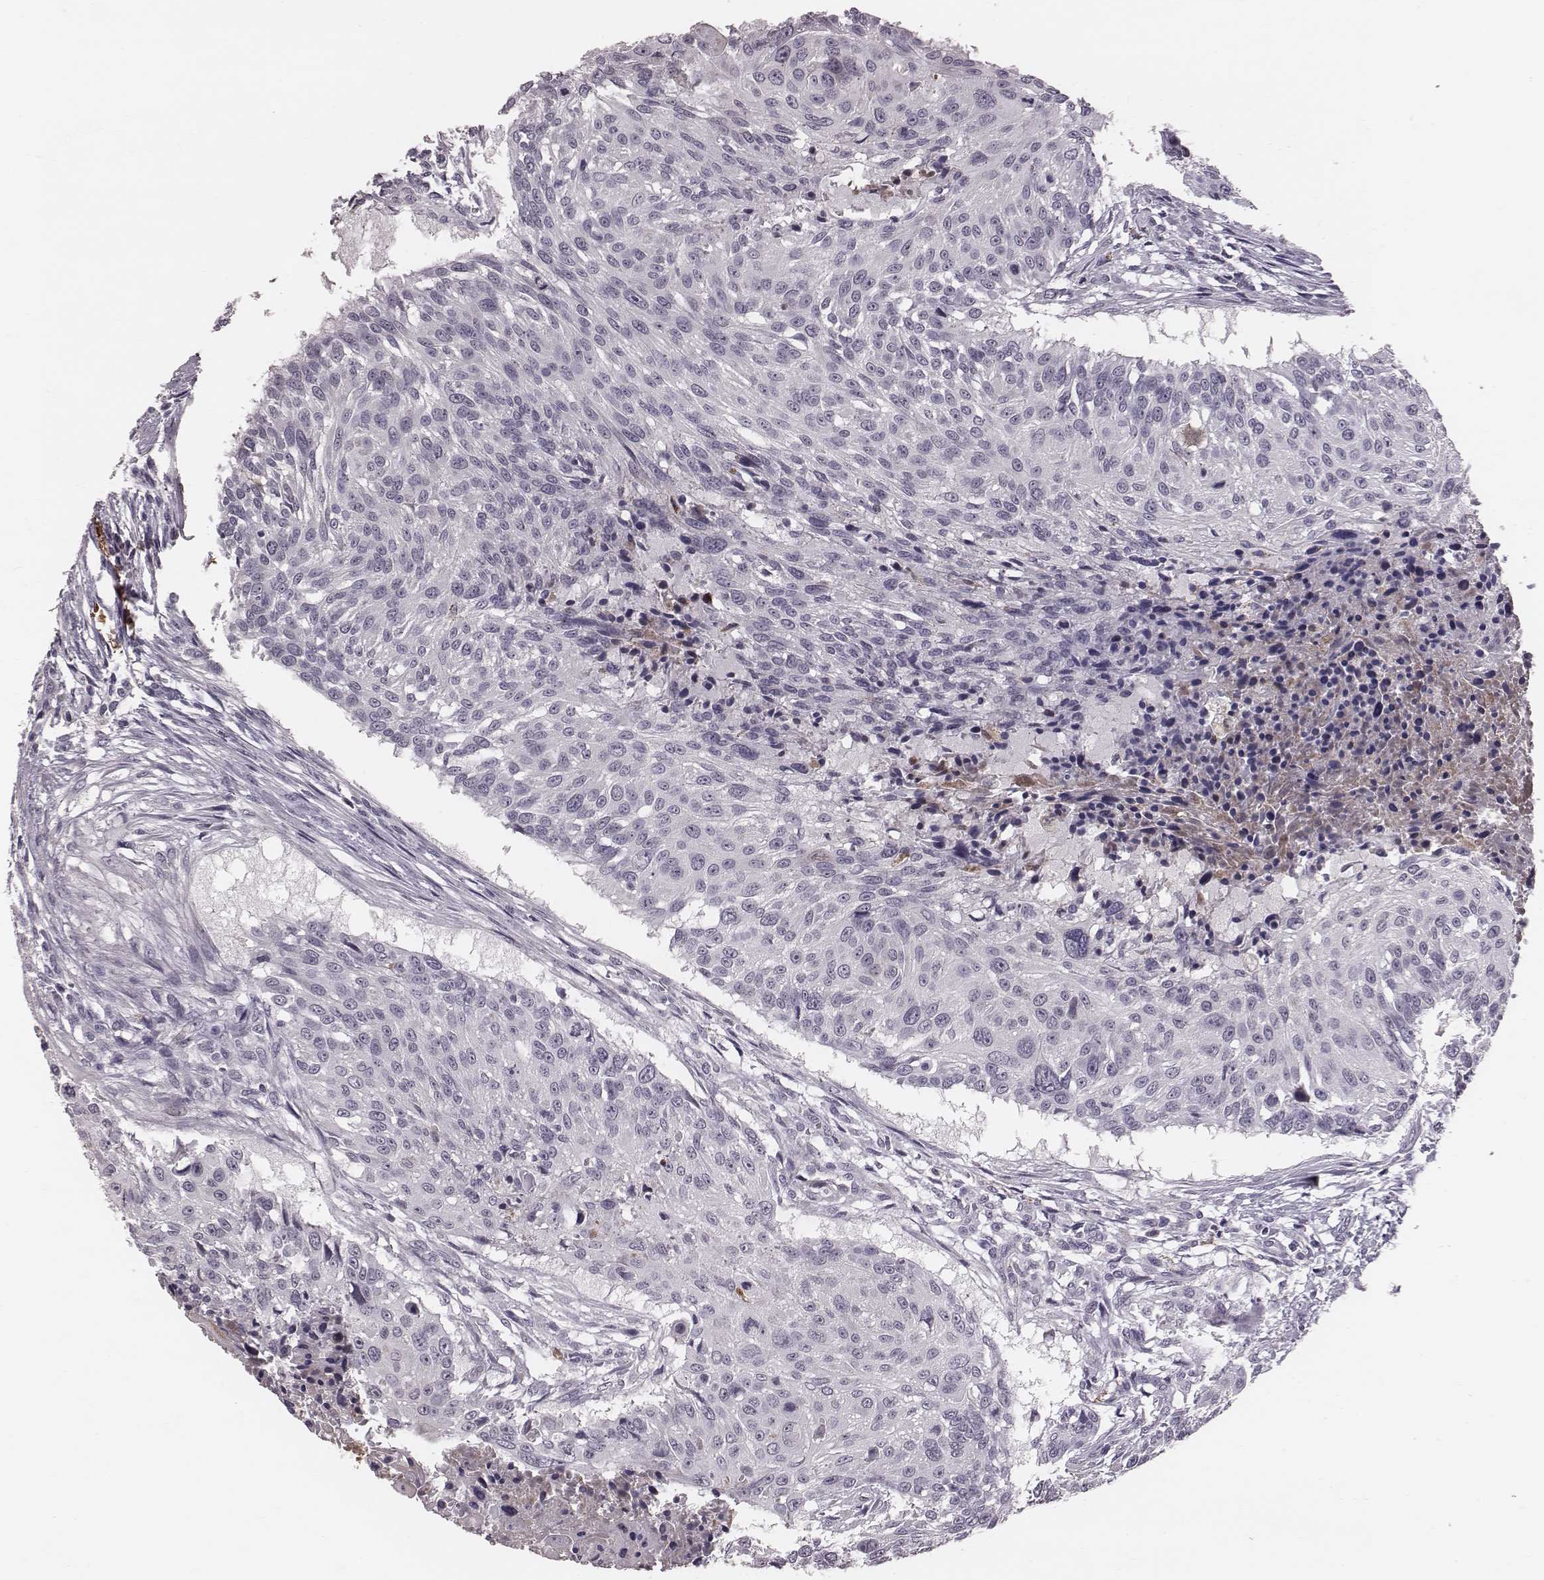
{"staining": {"intensity": "negative", "quantity": "none", "location": "none"}, "tissue": "urothelial cancer", "cell_type": "Tumor cells", "image_type": "cancer", "snomed": [{"axis": "morphology", "description": "Urothelial carcinoma, NOS"}, {"axis": "topography", "description": "Urinary bladder"}], "caption": "An immunohistochemistry (IHC) photomicrograph of urothelial cancer is shown. There is no staining in tumor cells of urothelial cancer.", "gene": "CFTR", "patient": {"sex": "male", "age": 55}}